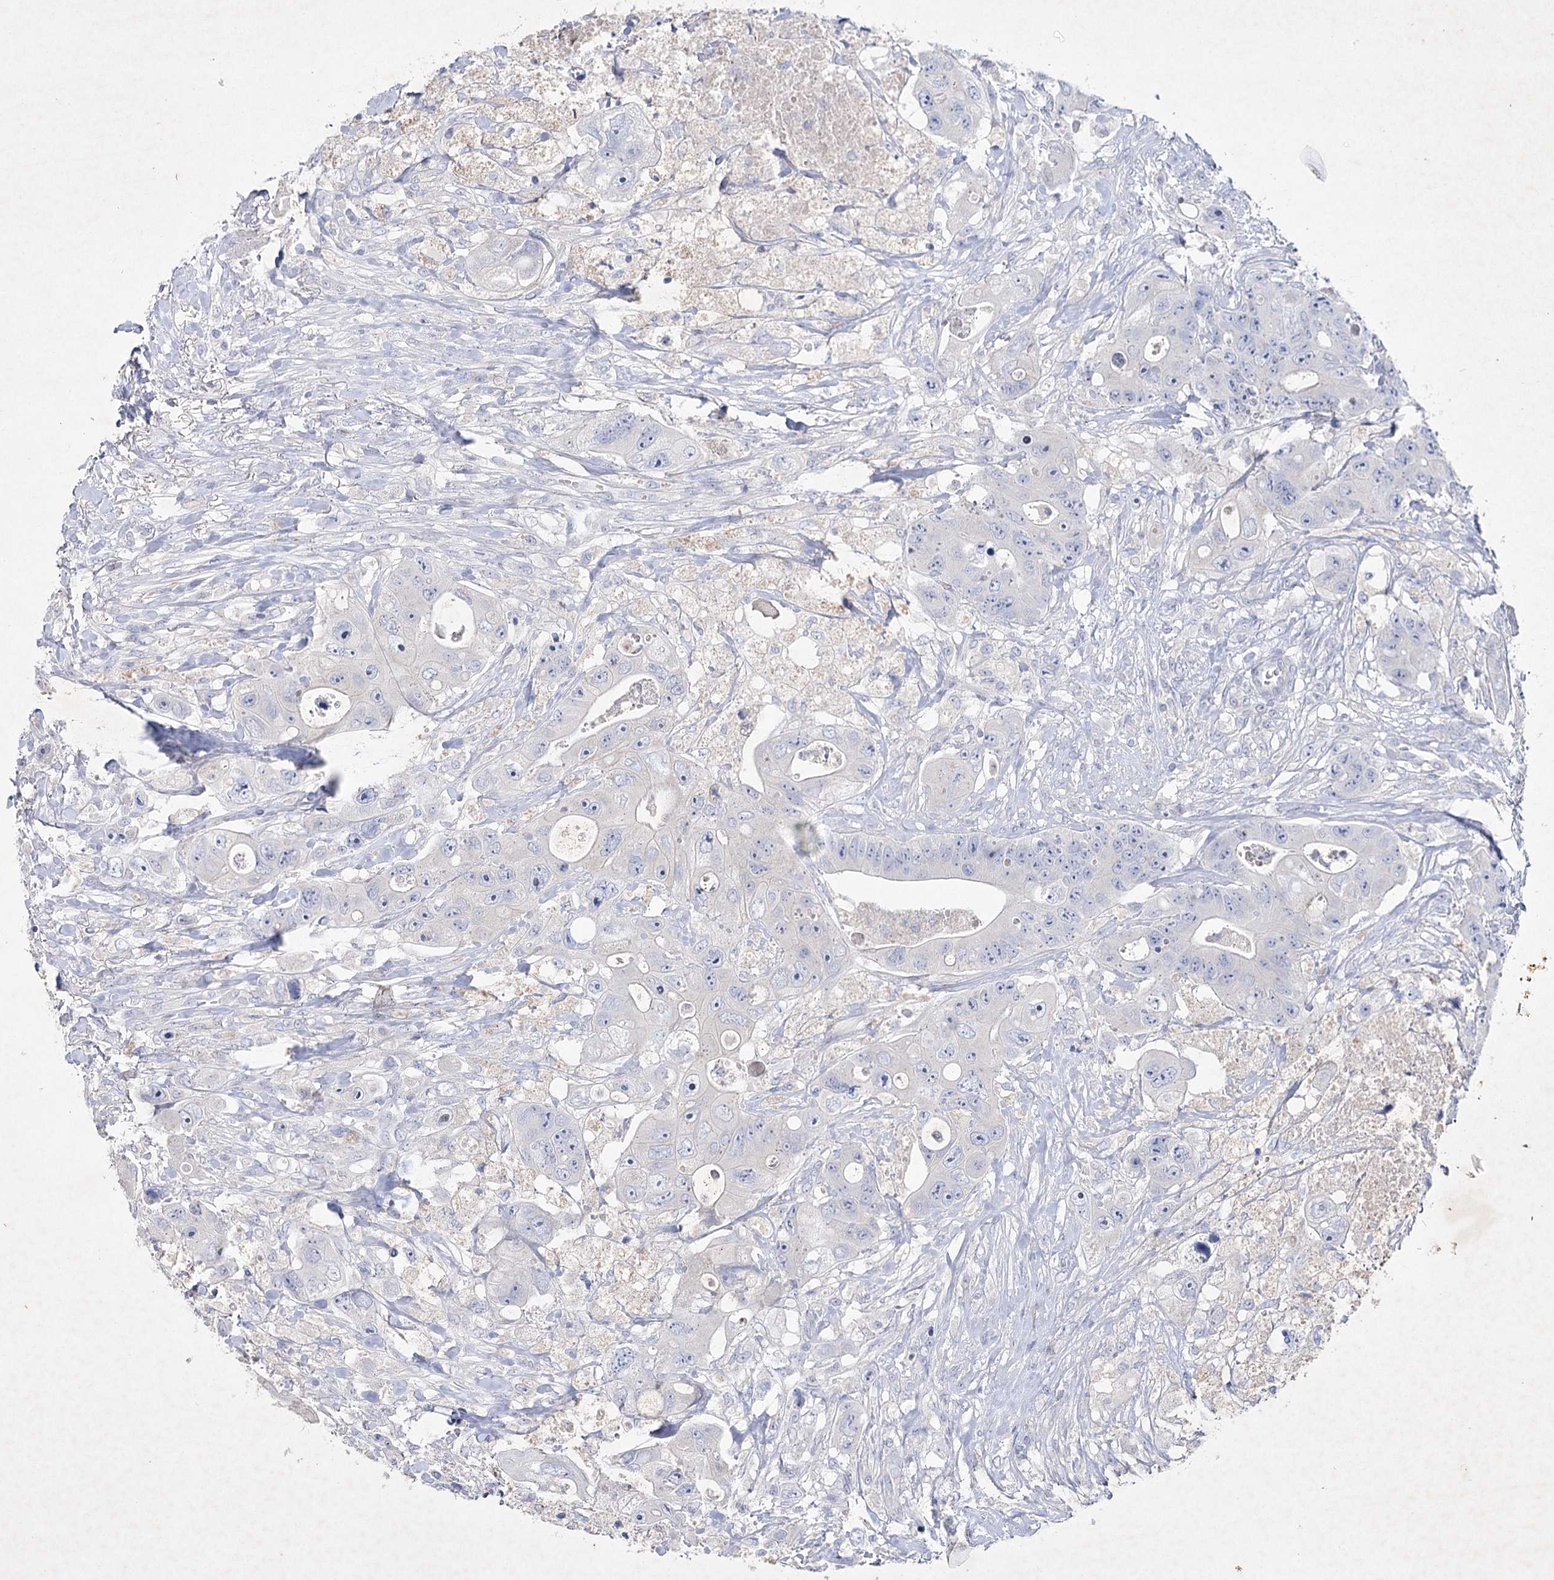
{"staining": {"intensity": "negative", "quantity": "none", "location": "none"}, "tissue": "colorectal cancer", "cell_type": "Tumor cells", "image_type": "cancer", "snomed": [{"axis": "morphology", "description": "Adenocarcinoma, NOS"}, {"axis": "topography", "description": "Colon"}], "caption": "This image is of colorectal adenocarcinoma stained with IHC to label a protein in brown with the nuclei are counter-stained blue. There is no positivity in tumor cells. (Immunohistochemistry, brightfield microscopy, high magnification).", "gene": "MAP3K13", "patient": {"sex": "female", "age": 46}}